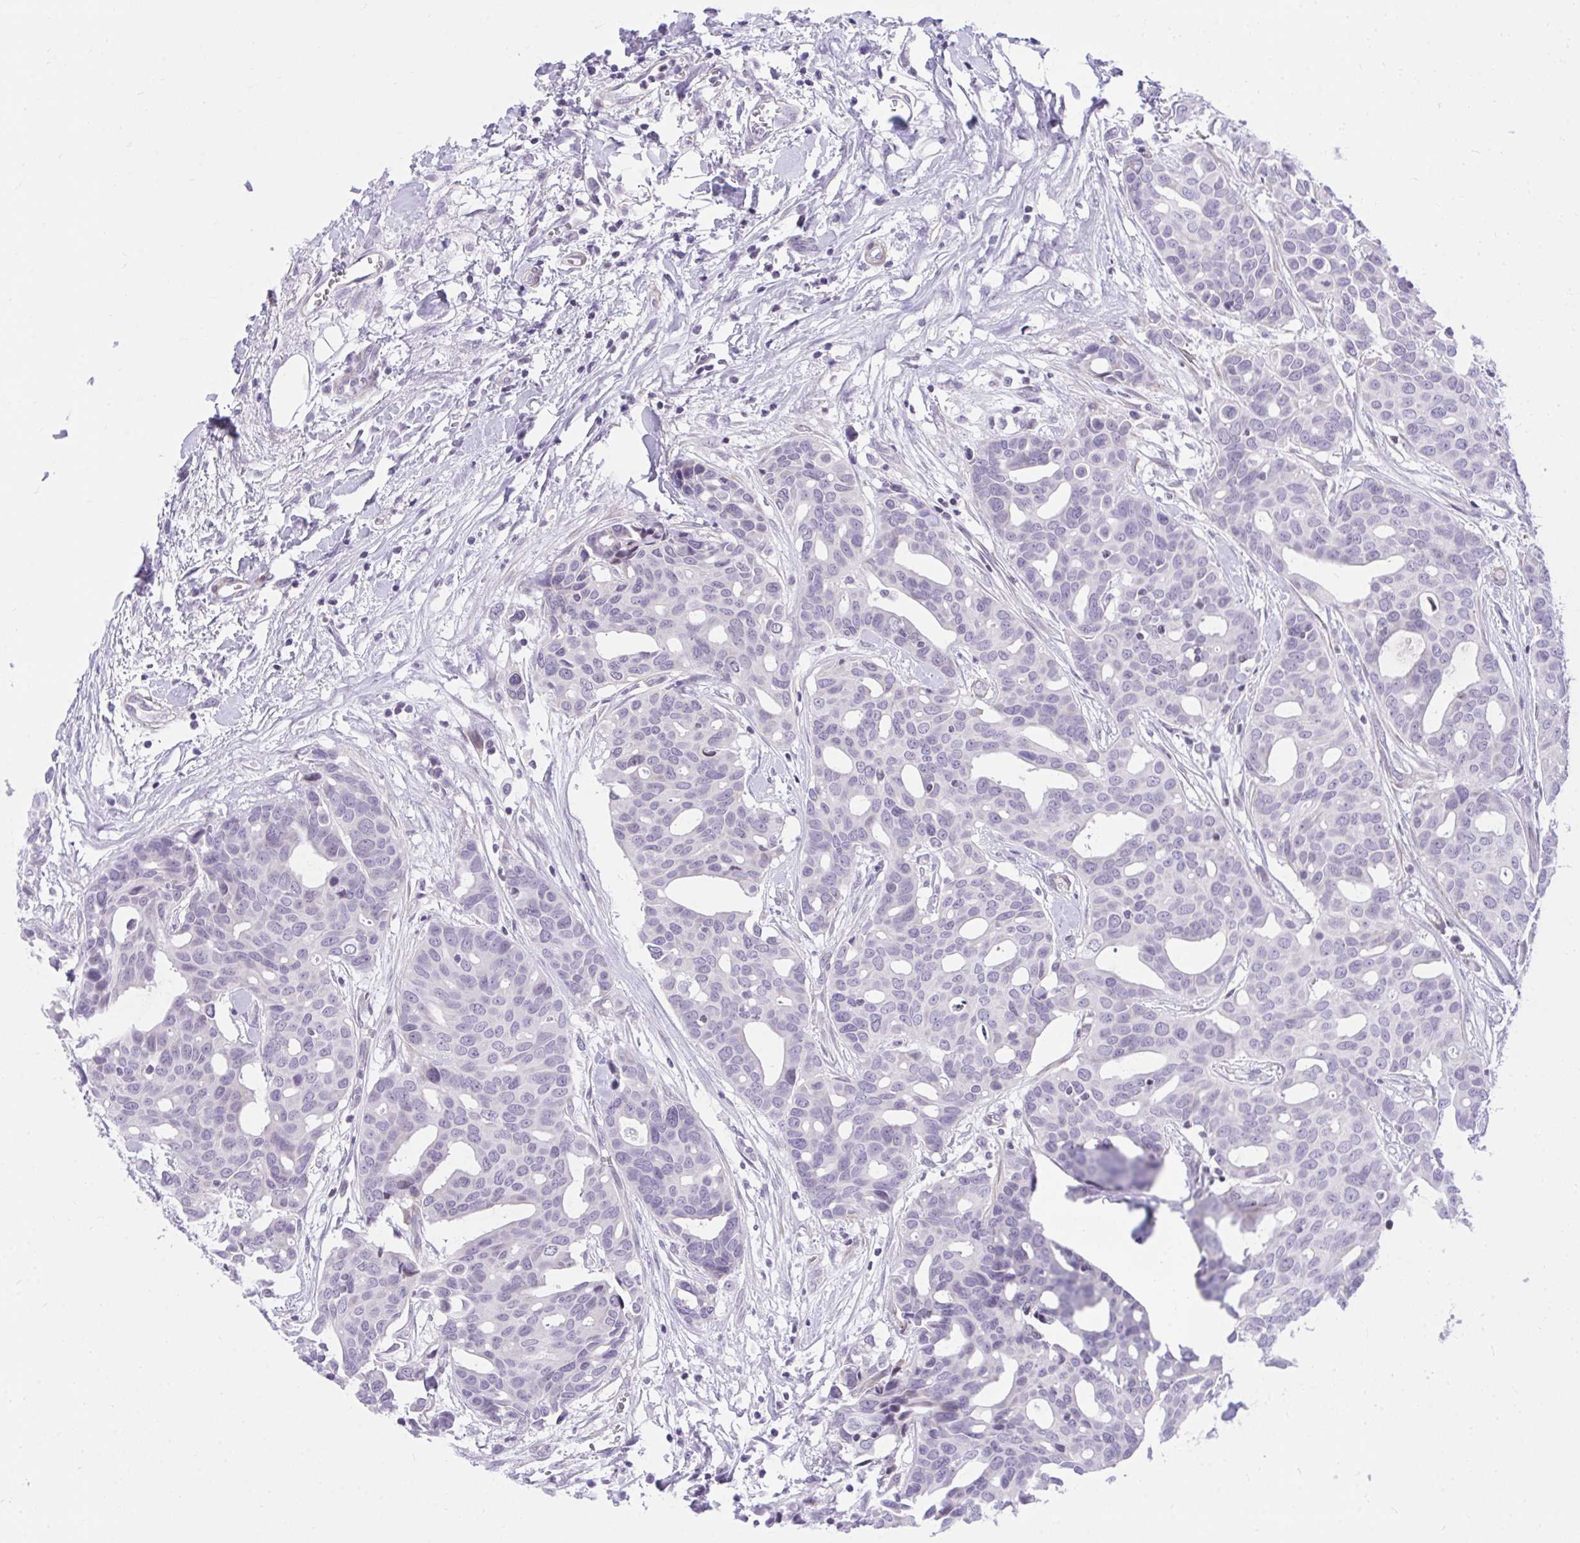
{"staining": {"intensity": "negative", "quantity": "none", "location": "none"}, "tissue": "breast cancer", "cell_type": "Tumor cells", "image_type": "cancer", "snomed": [{"axis": "morphology", "description": "Duct carcinoma"}, {"axis": "topography", "description": "Breast"}], "caption": "An immunohistochemistry image of breast cancer is shown. There is no staining in tumor cells of breast cancer.", "gene": "KCNN4", "patient": {"sex": "female", "age": 54}}